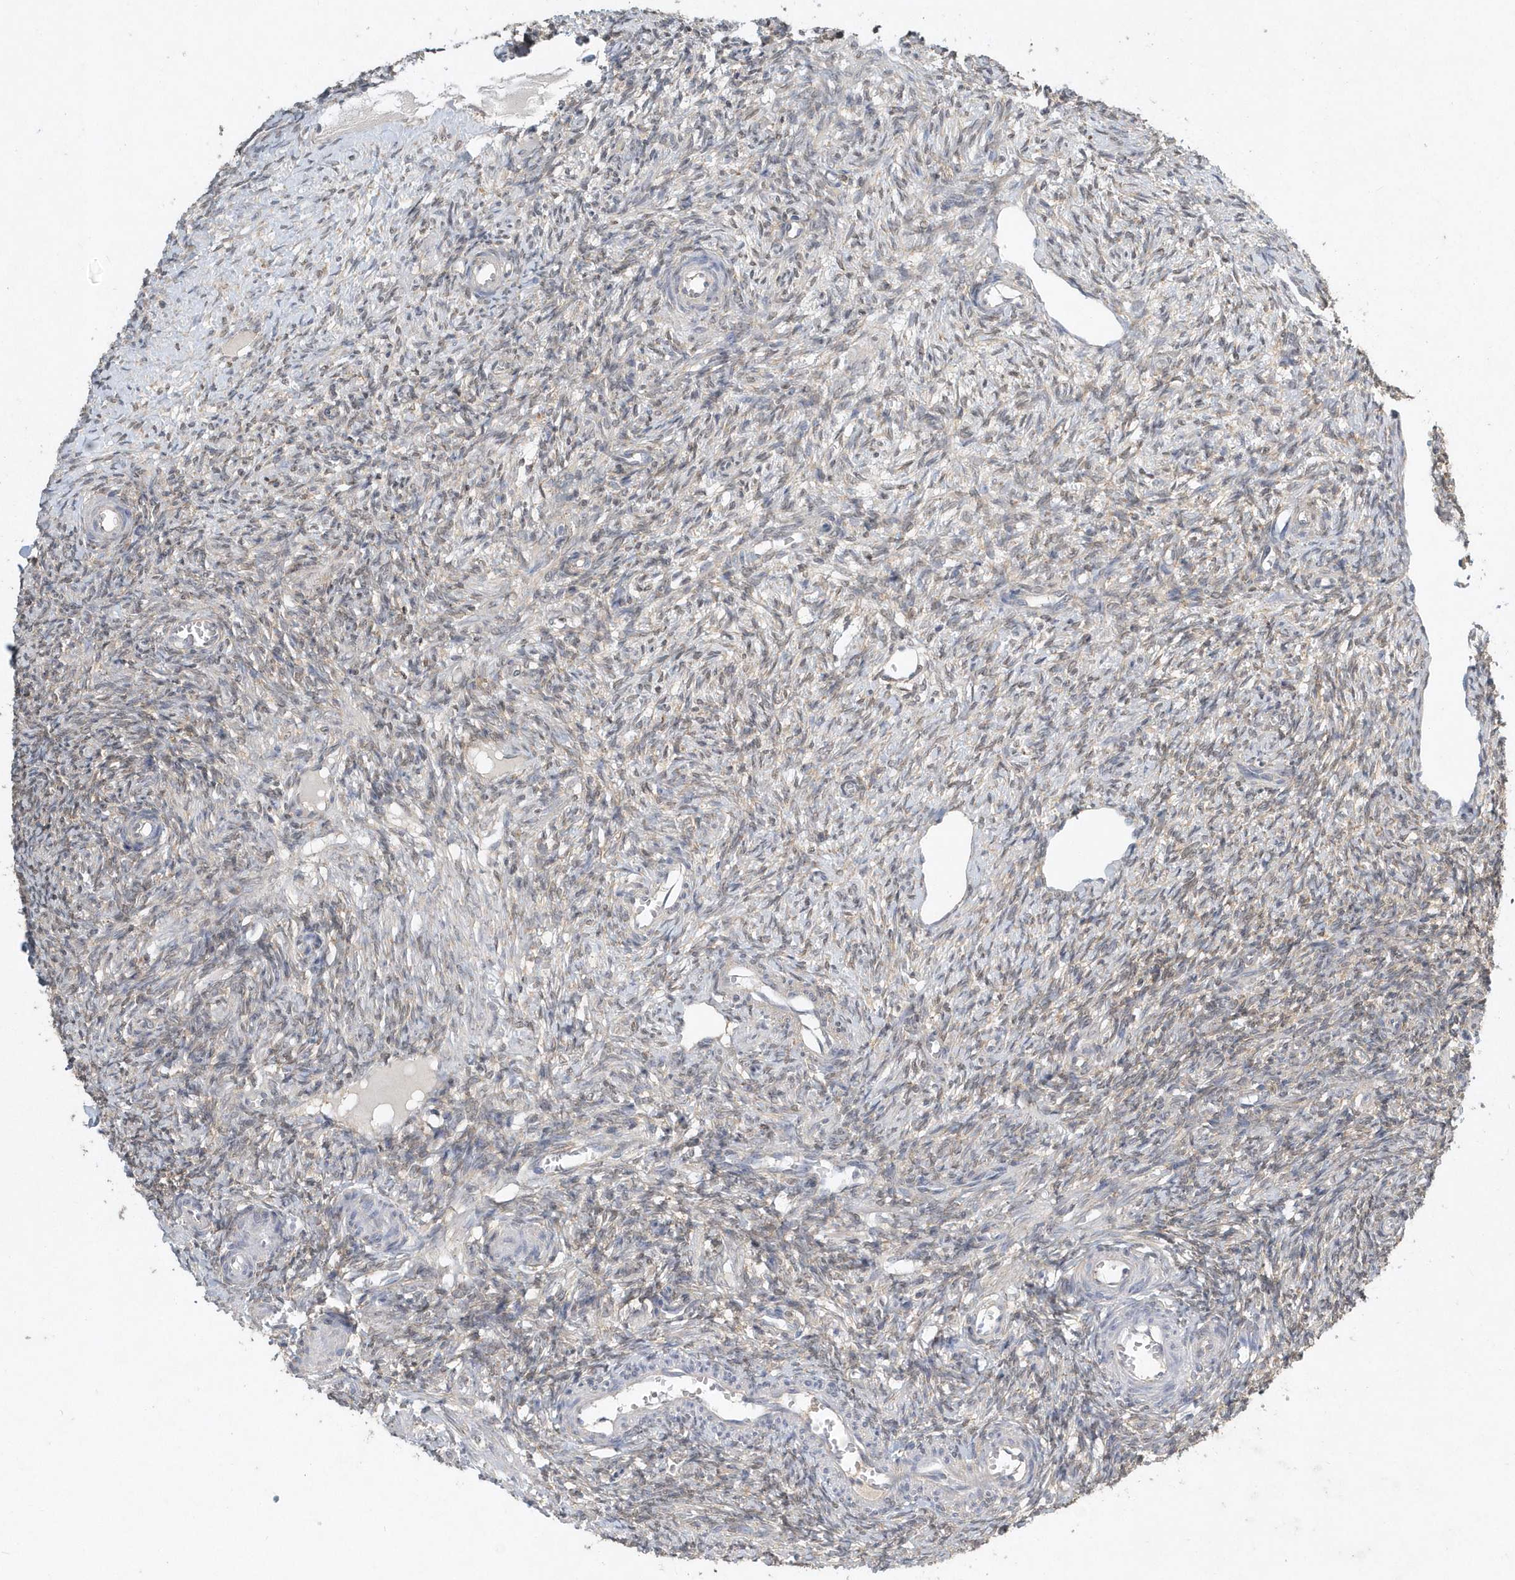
{"staining": {"intensity": "weak", "quantity": ">75%", "location": "cytoplasmic/membranous"}, "tissue": "ovary", "cell_type": "Follicle cells", "image_type": "normal", "snomed": [{"axis": "morphology", "description": "Normal tissue, NOS"}, {"axis": "topography", "description": "Ovary"}], "caption": "DAB (3,3'-diaminobenzidine) immunohistochemical staining of benign human ovary demonstrates weak cytoplasmic/membranous protein expression in approximately >75% of follicle cells. Immunohistochemistry (ihc) stains the protein of interest in brown and the nuclei are stained blue.", "gene": "AKR7A2", "patient": {"sex": "female", "age": 27}}